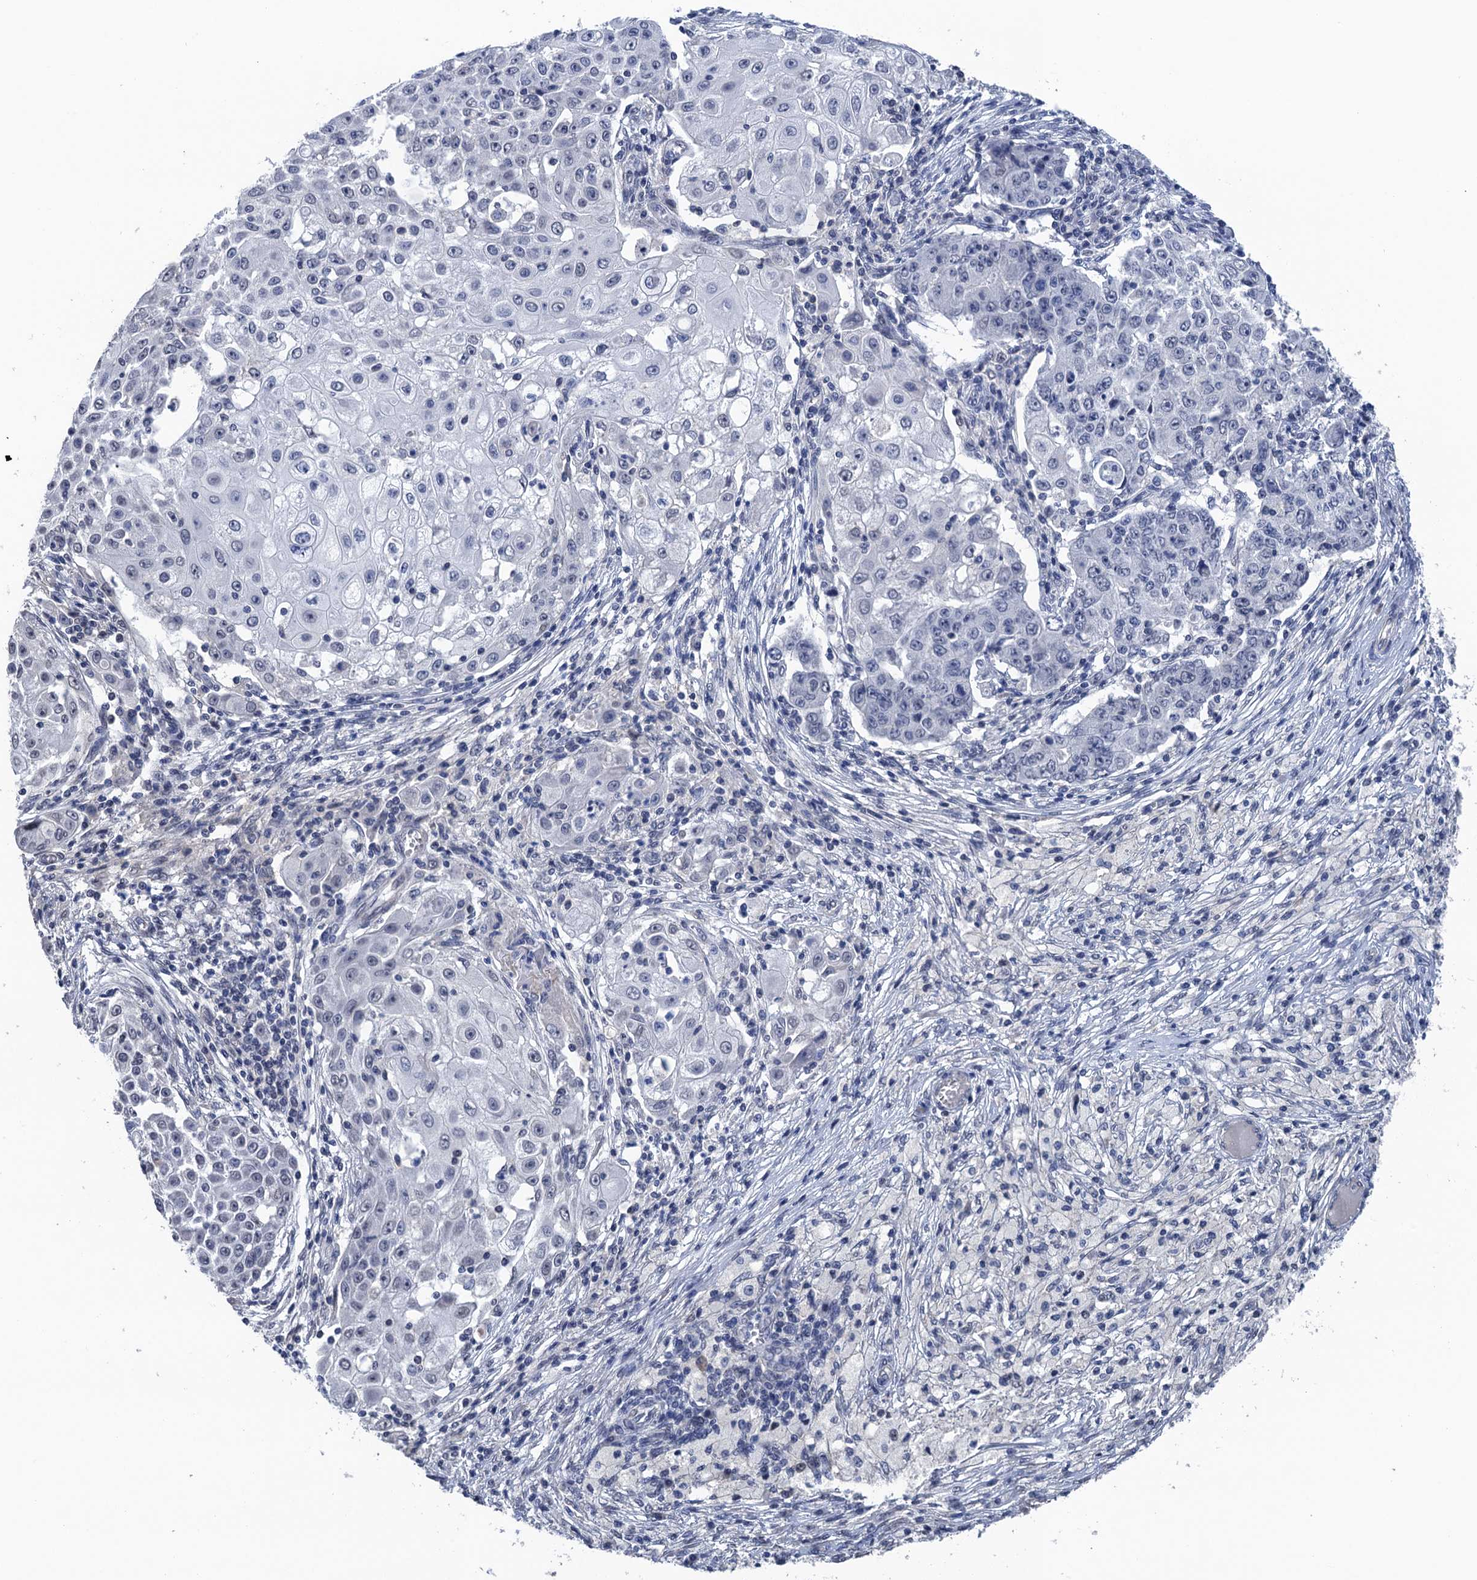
{"staining": {"intensity": "negative", "quantity": "none", "location": "none"}, "tissue": "ovarian cancer", "cell_type": "Tumor cells", "image_type": "cancer", "snomed": [{"axis": "morphology", "description": "Carcinoma, endometroid"}, {"axis": "topography", "description": "Ovary"}], "caption": "Micrograph shows no significant protein staining in tumor cells of ovarian endometroid carcinoma.", "gene": "ART5", "patient": {"sex": "female", "age": 42}}